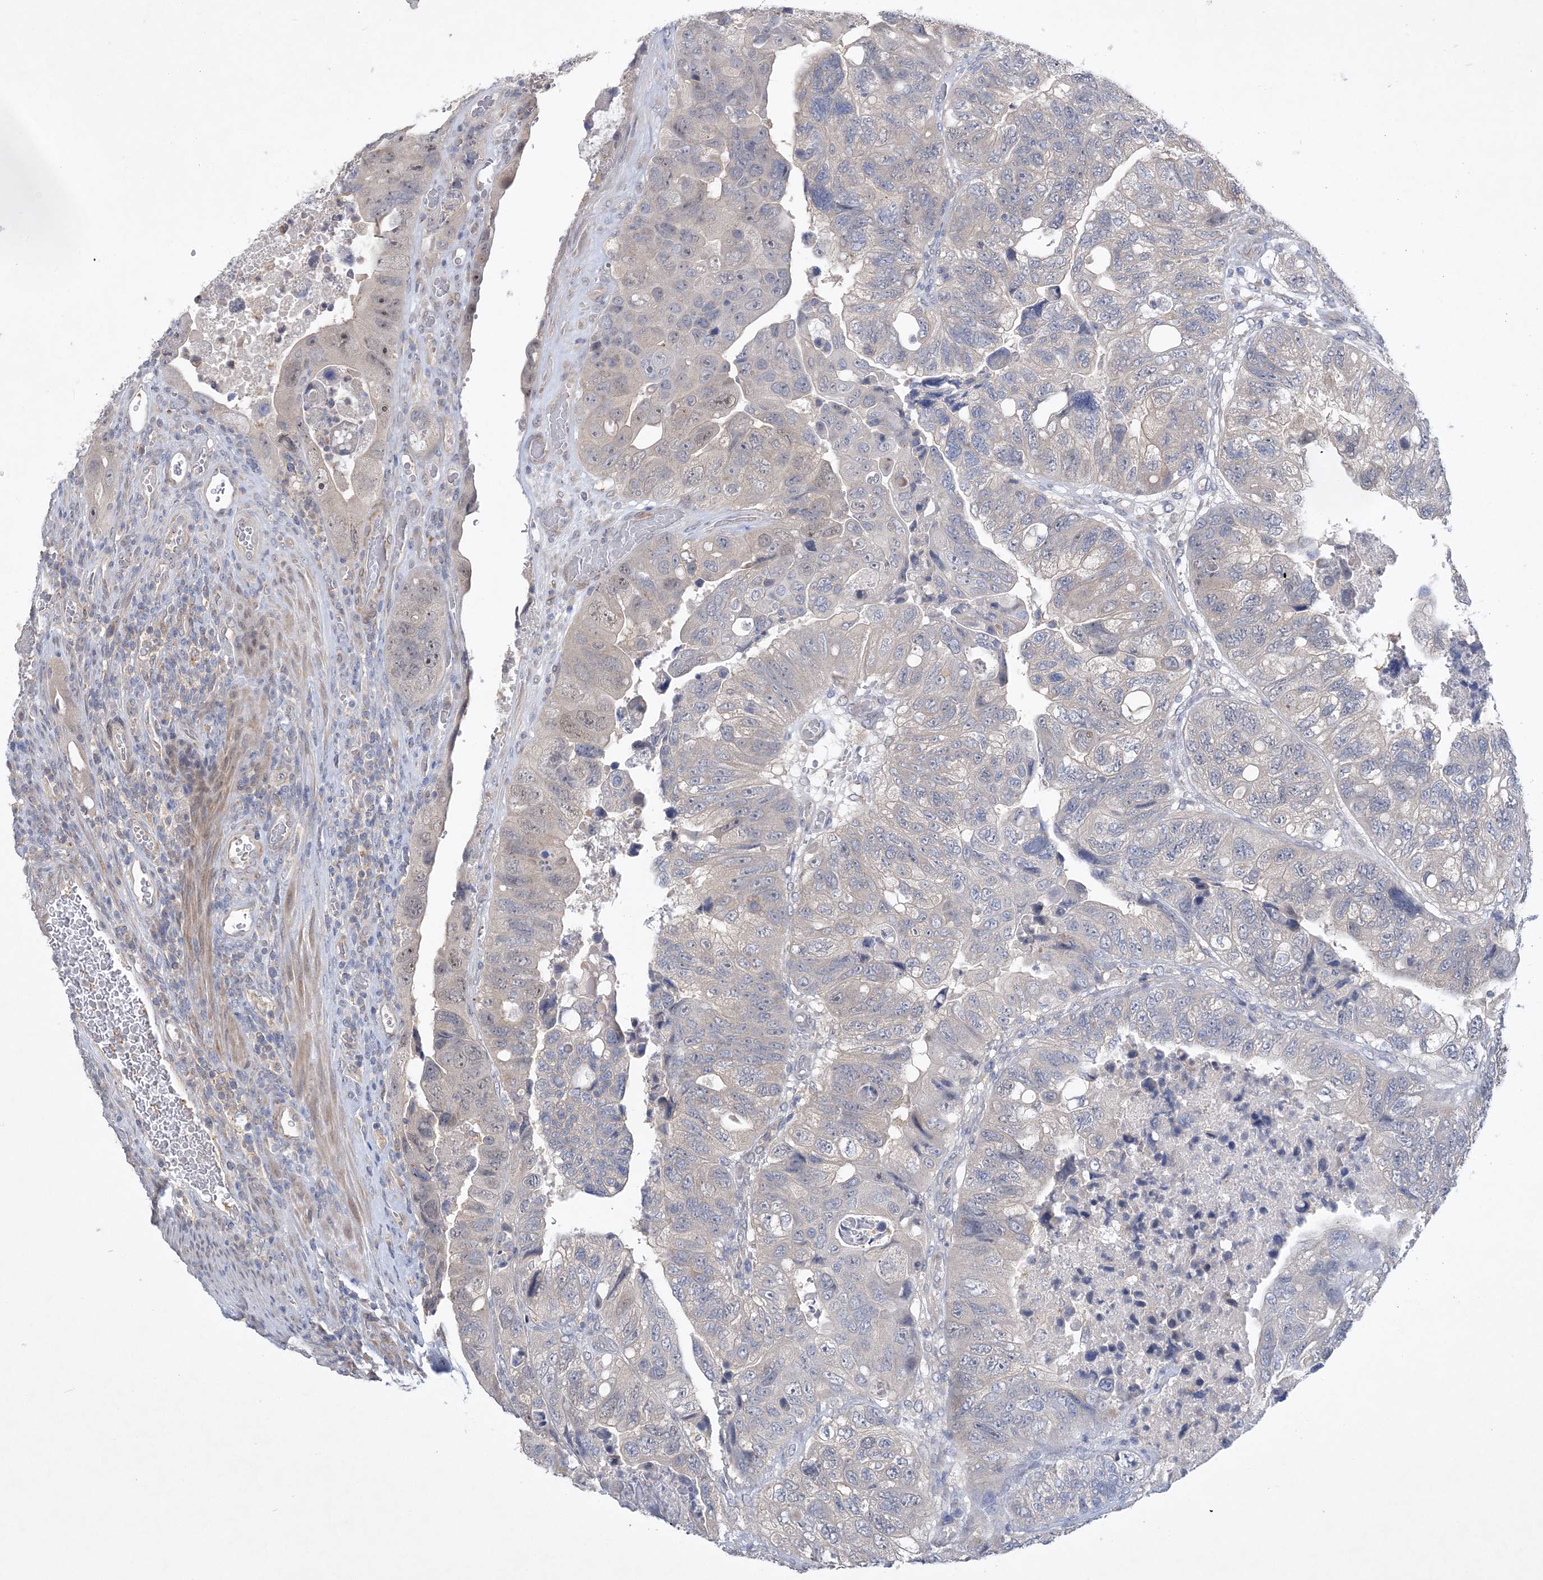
{"staining": {"intensity": "negative", "quantity": "none", "location": "none"}, "tissue": "colorectal cancer", "cell_type": "Tumor cells", "image_type": "cancer", "snomed": [{"axis": "morphology", "description": "Adenocarcinoma, NOS"}, {"axis": "topography", "description": "Rectum"}], "caption": "Immunohistochemical staining of human adenocarcinoma (colorectal) displays no significant staining in tumor cells. (Immunohistochemistry (ihc), brightfield microscopy, high magnification).", "gene": "ANKRD35", "patient": {"sex": "male", "age": 63}}